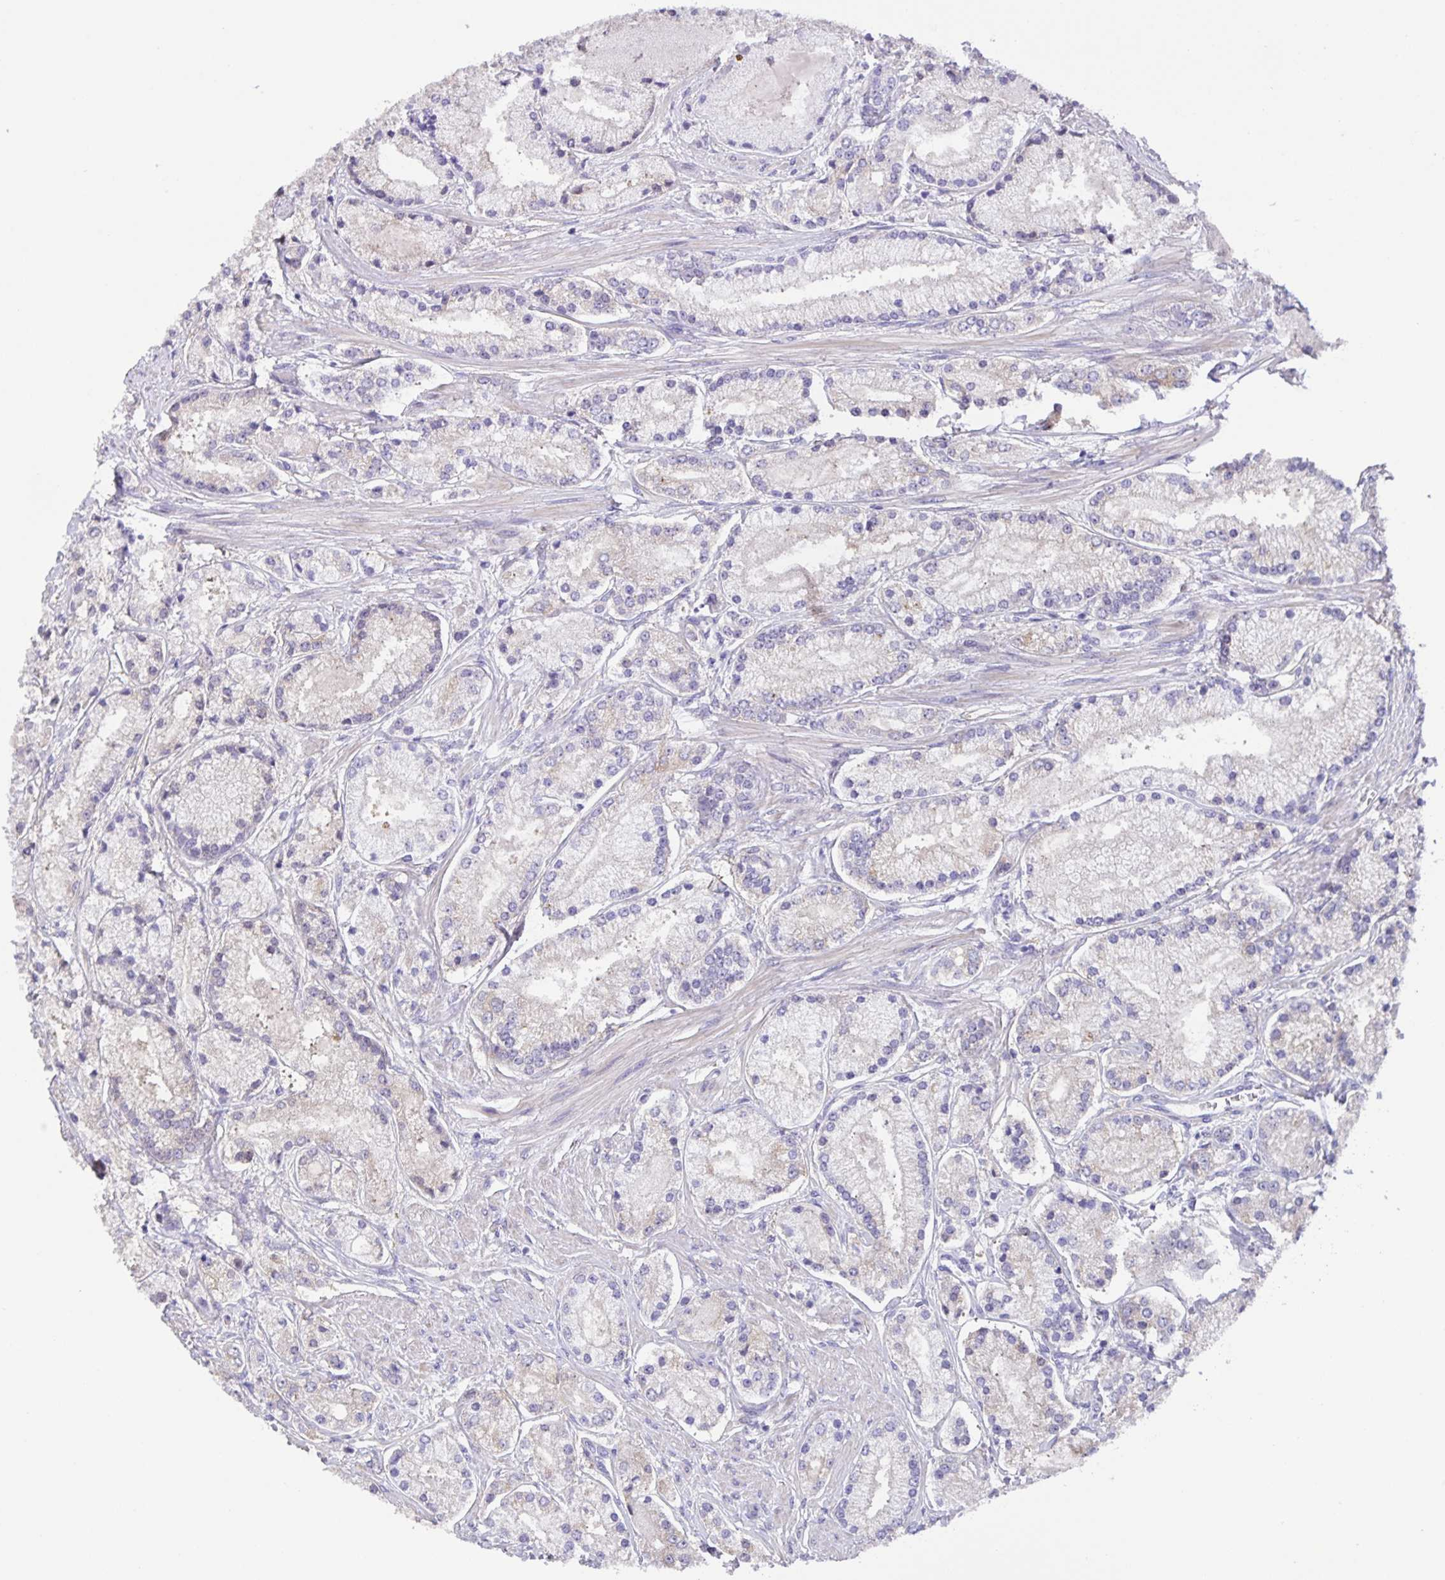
{"staining": {"intensity": "weak", "quantity": "<25%", "location": "cytoplasmic/membranous"}, "tissue": "prostate cancer", "cell_type": "Tumor cells", "image_type": "cancer", "snomed": [{"axis": "morphology", "description": "Adenocarcinoma, High grade"}, {"axis": "topography", "description": "Prostate"}], "caption": "Photomicrograph shows no significant protein expression in tumor cells of adenocarcinoma (high-grade) (prostate).", "gene": "PRR36", "patient": {"sex": "male", "age": 67}}